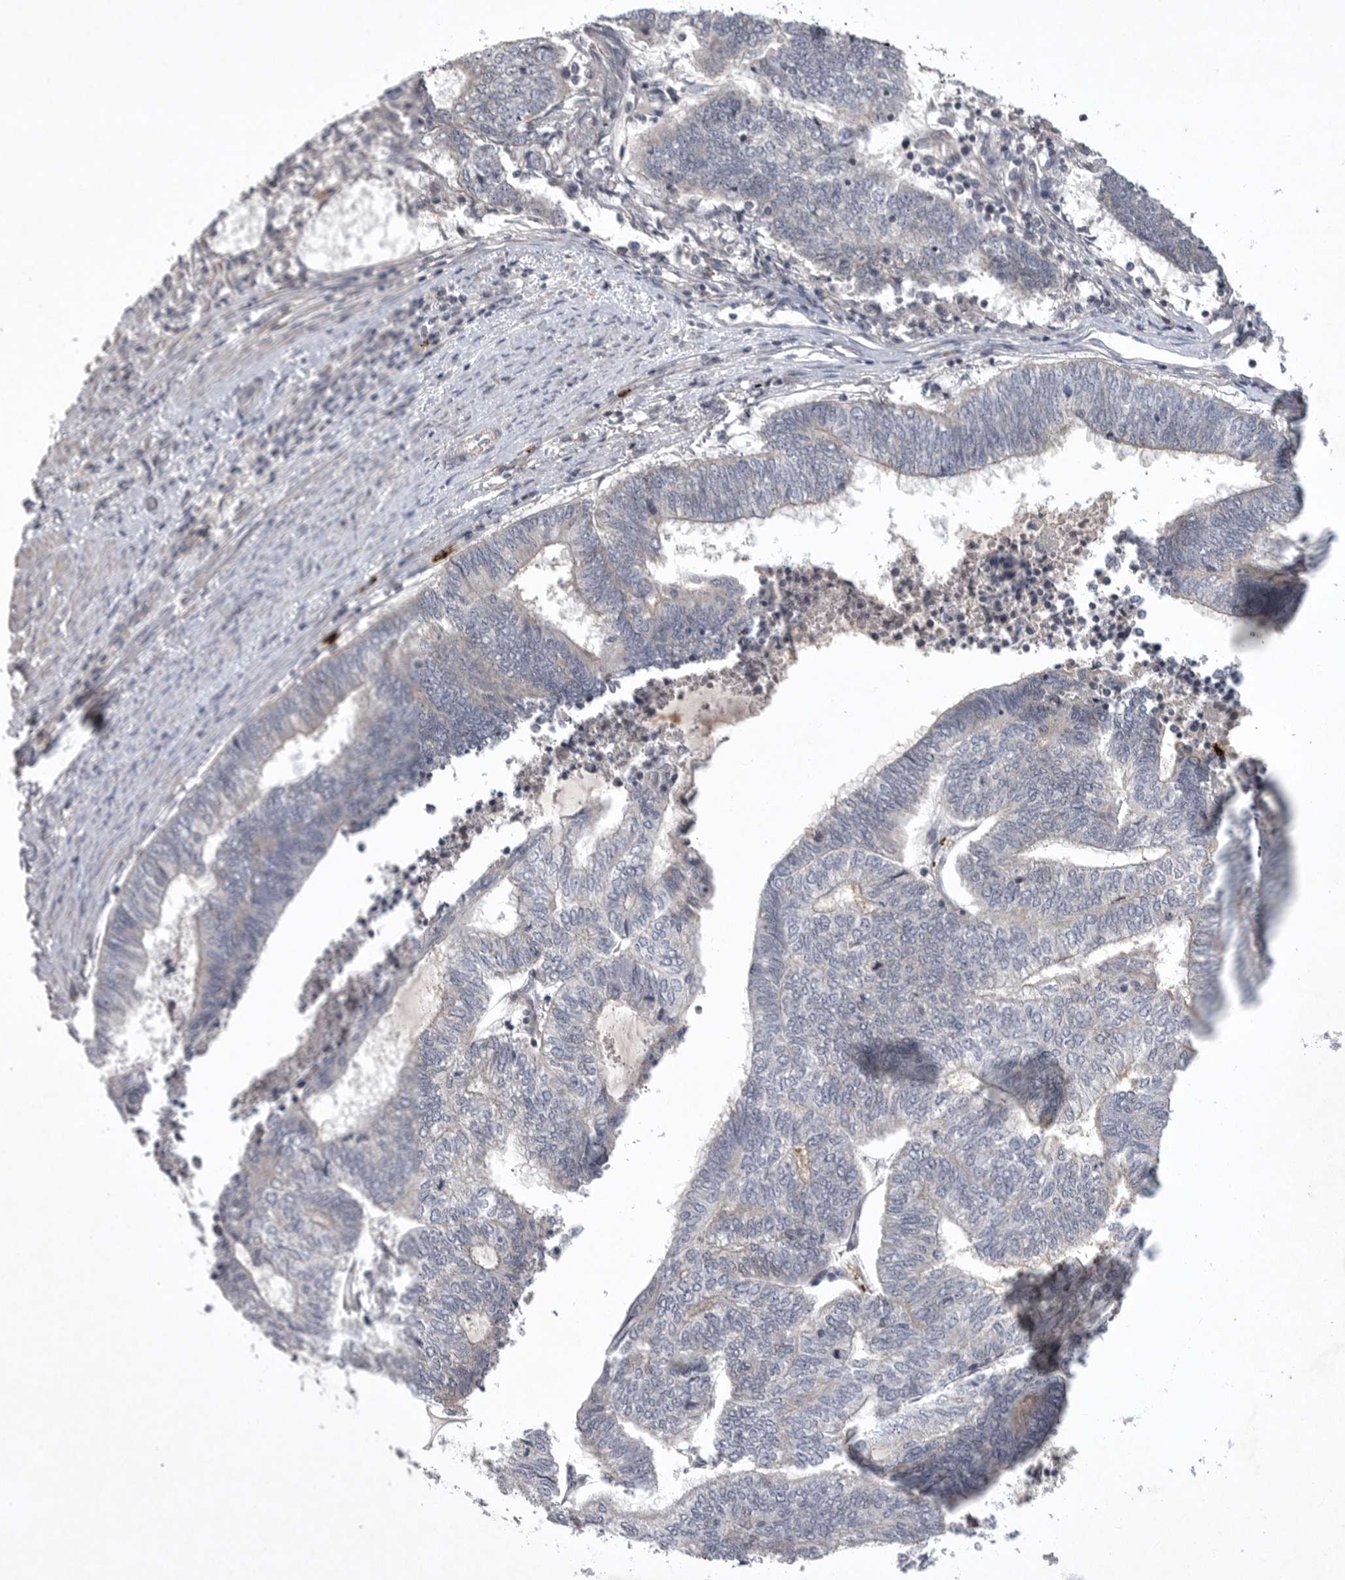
{"staining": {"intensity": "negative", "quantity": "none", "location": "none"}, "tissue": "endometrial cancer", "cell_type": "Tumor cells", "image_type": "cancer", "snomed": [{"axis": "morphology", "description": "Adenocarcinoma, NOS"}, {"axis": "topography", "description": "Uterus"}, {"axis": "topography", "description": "Endometrium"}], "caption": "Tumor cells show no significant expression in endometrial cancer (adenocarcinoma). (Stains: DAB immunohistochemistry (IHC) with hematoxylin counter stain, Microscopy: brightfield microscopy at high magnification).", "gene": "UBE3D", "patient": {"sex": "female", "age": 70}}